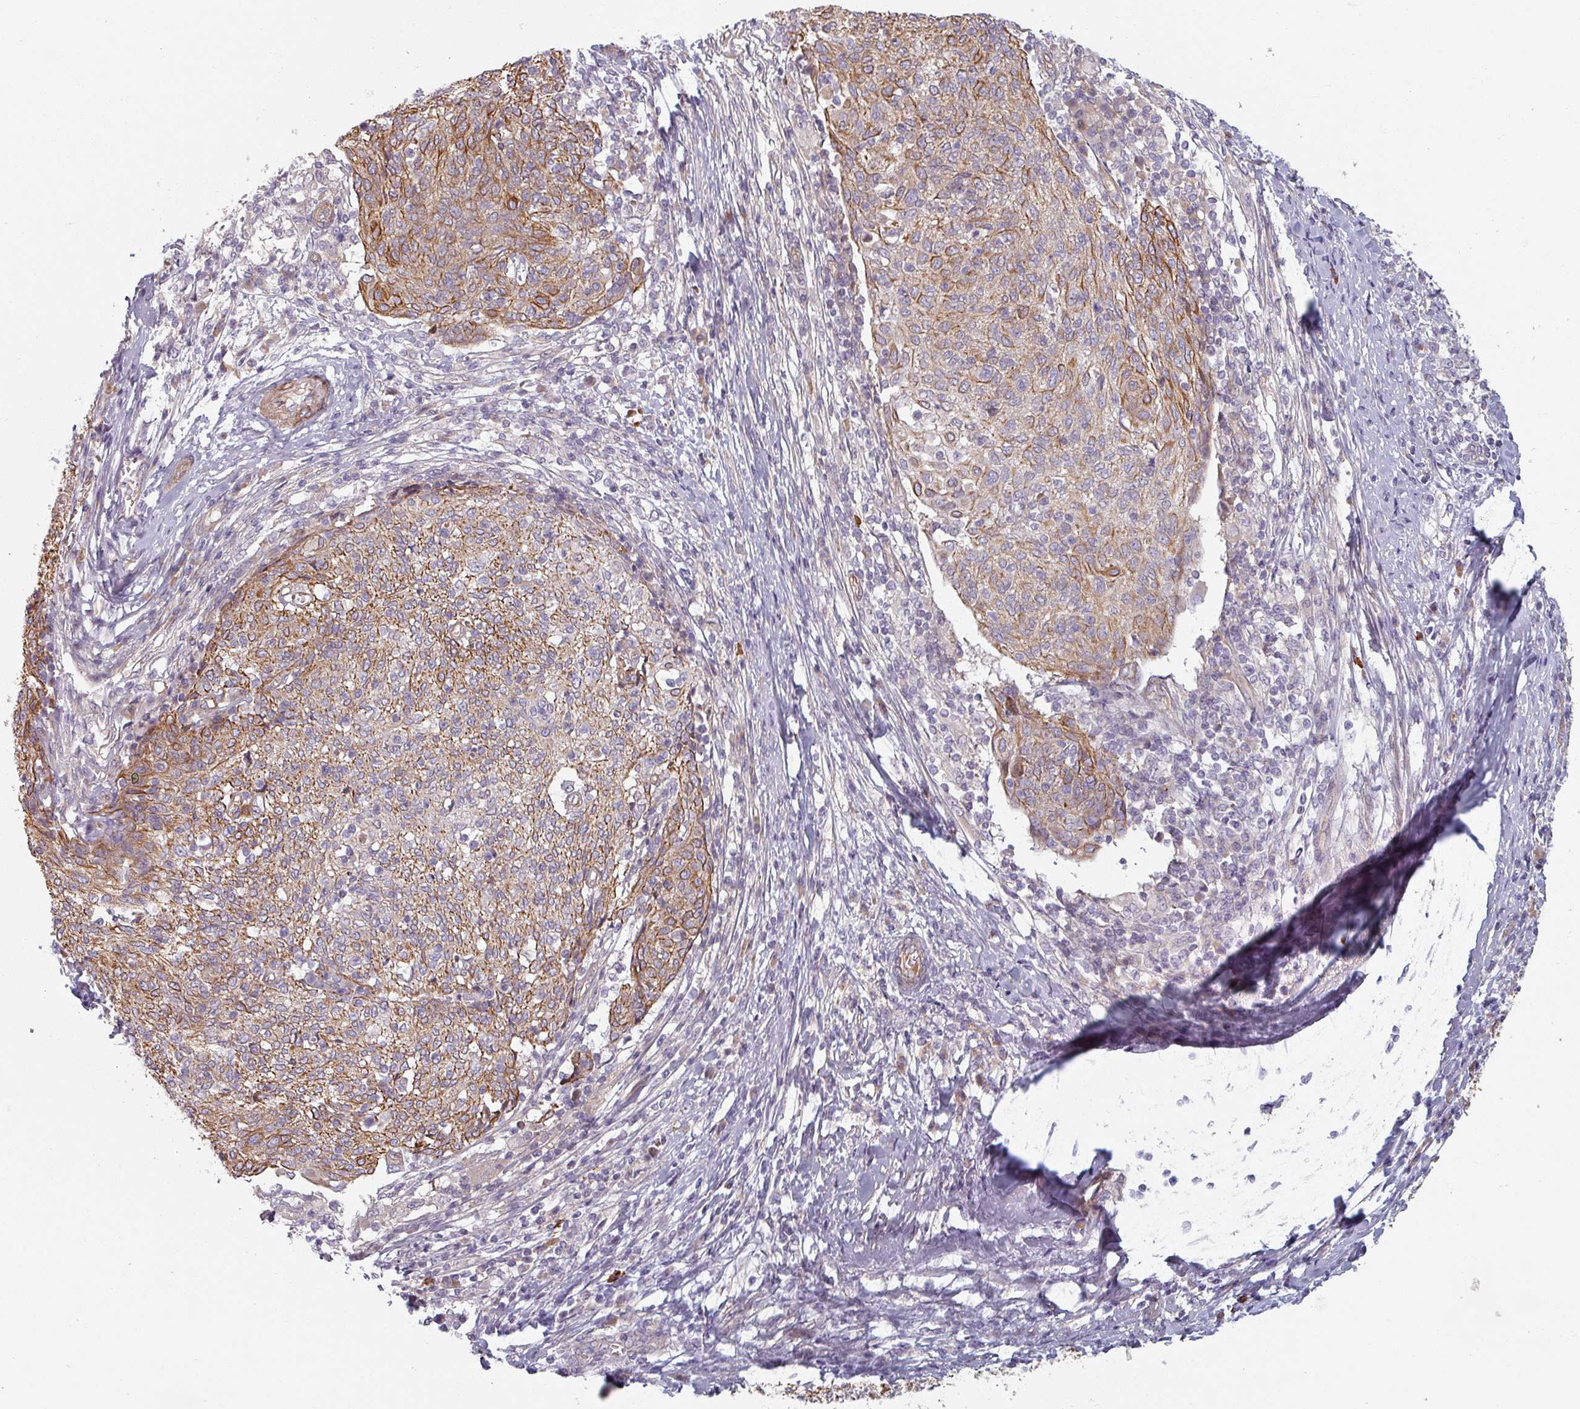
{"staining": {"intensity": "moderate", "quantity": "25%-75%", "location": "cytoplasmic/membranous"}, "tissue": "cervical cancer", "cell_type": "Tumor cells", "image_type": "cancer", "snomed": [{"axis": "morphology", "description": "Squamous cell carcinoma, NOS"}, {"axis": "topography", "description": "Cervix"}], "caption": "A high-resolution histopathology image shows IHC staining of cervical squamous cell carcinoma, which demonstrates moderate cytoplasmic/membranous staining in approximately 25%-75% of tumor cells.", "gene": "C4BPB", "patient": {"sex": "female", "age": 52}}